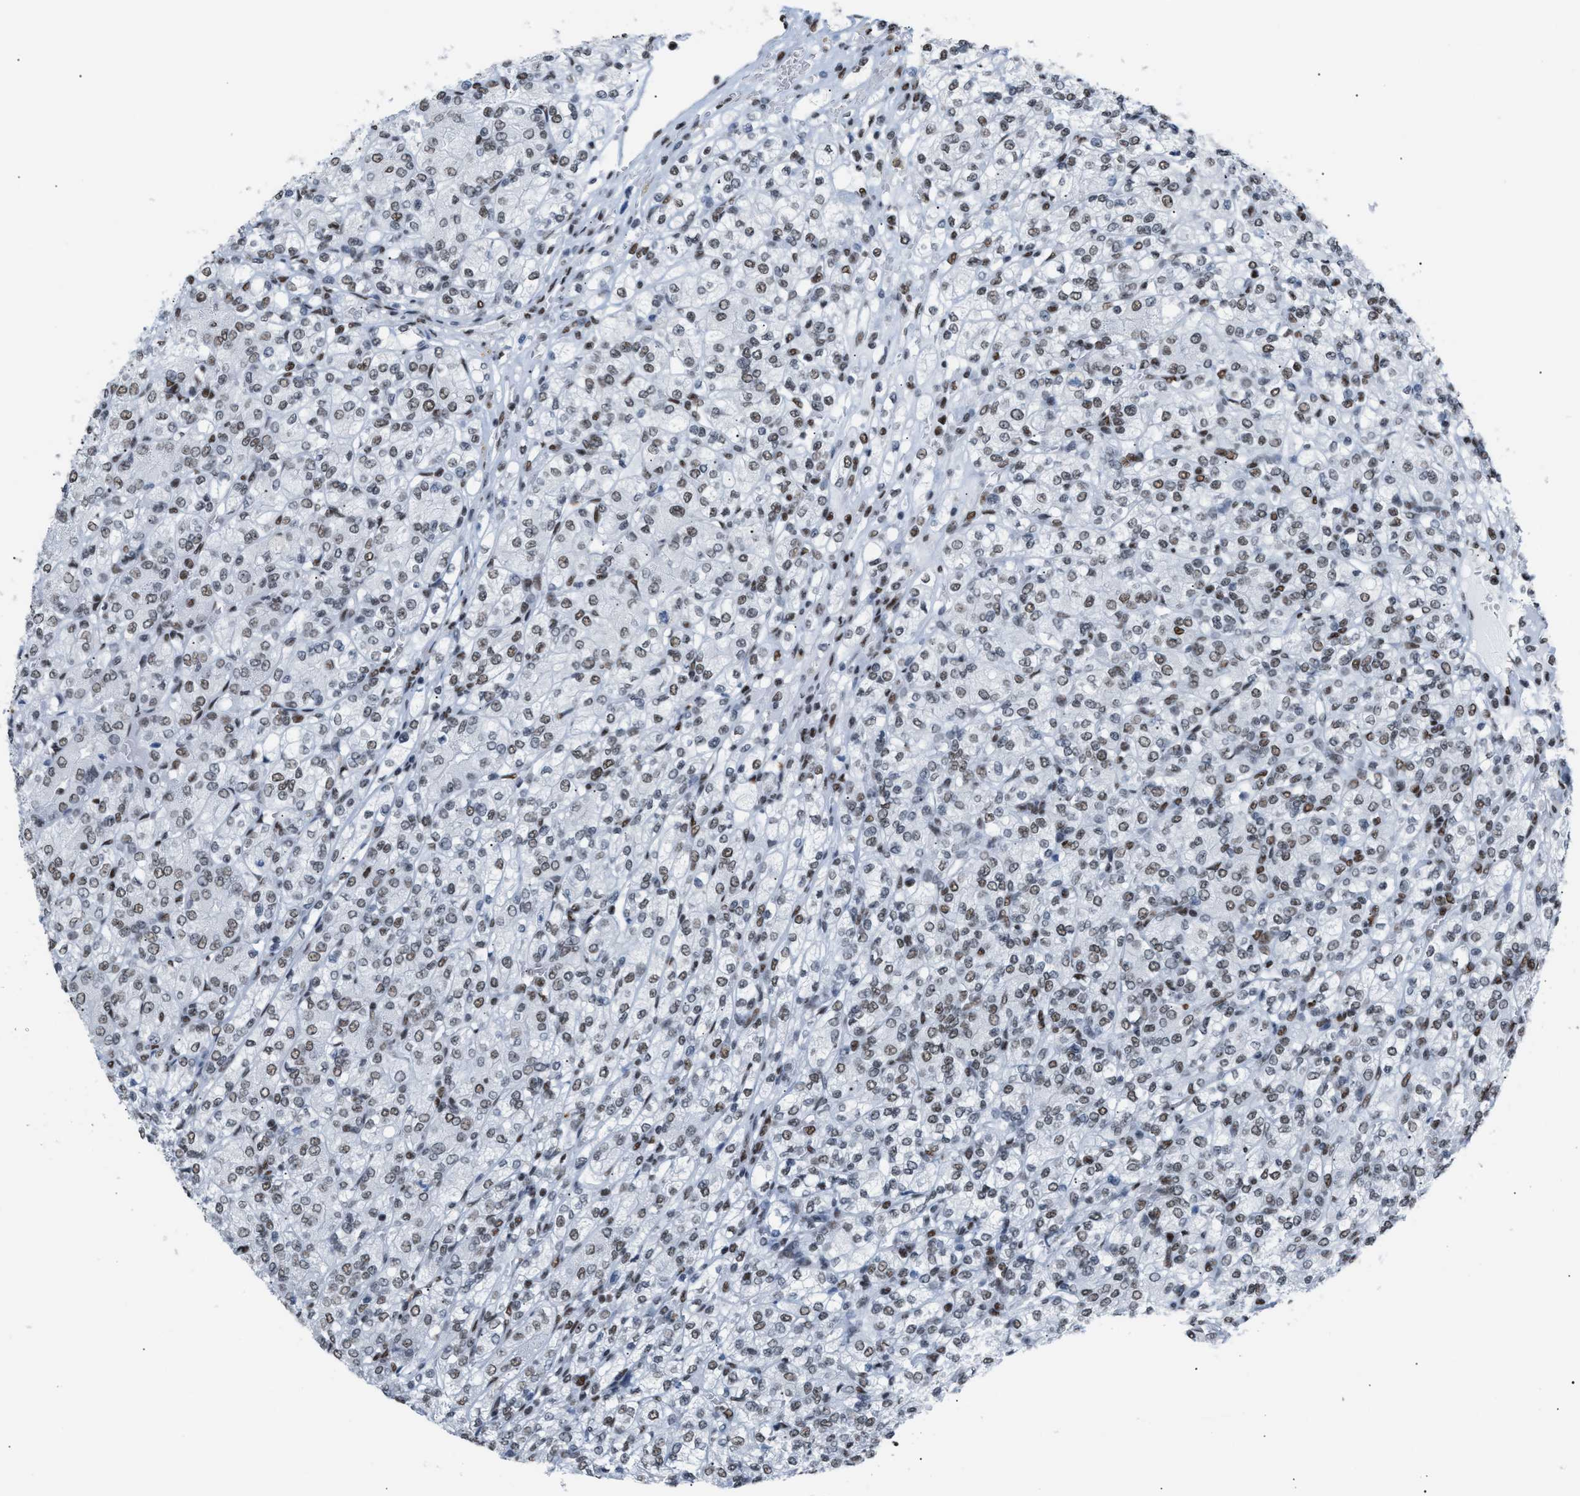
{"staining": {"intensity": "moderate", "quantity": ">75%", "location": "nuclear"}, "tissue": "renal cancer", "cell_type": "Tumor cells", "image_type": "cancer", "snomed": [{"axis": "morphology", "description": "Adenocarcinoma, NOS"}, {"axis": "topography", "description": "Kidney"}], "caption": "This micrograph exhibits renal adenocarcinoma stained with immunohistochemistry (IHC) to label a protein in brown. The nuclear of tumor cells show moderate positivity for the protein. Nuclei are counter-stained blue.", "gene": "CCAR2", "patient": {"sex": "male", "age": 77}}